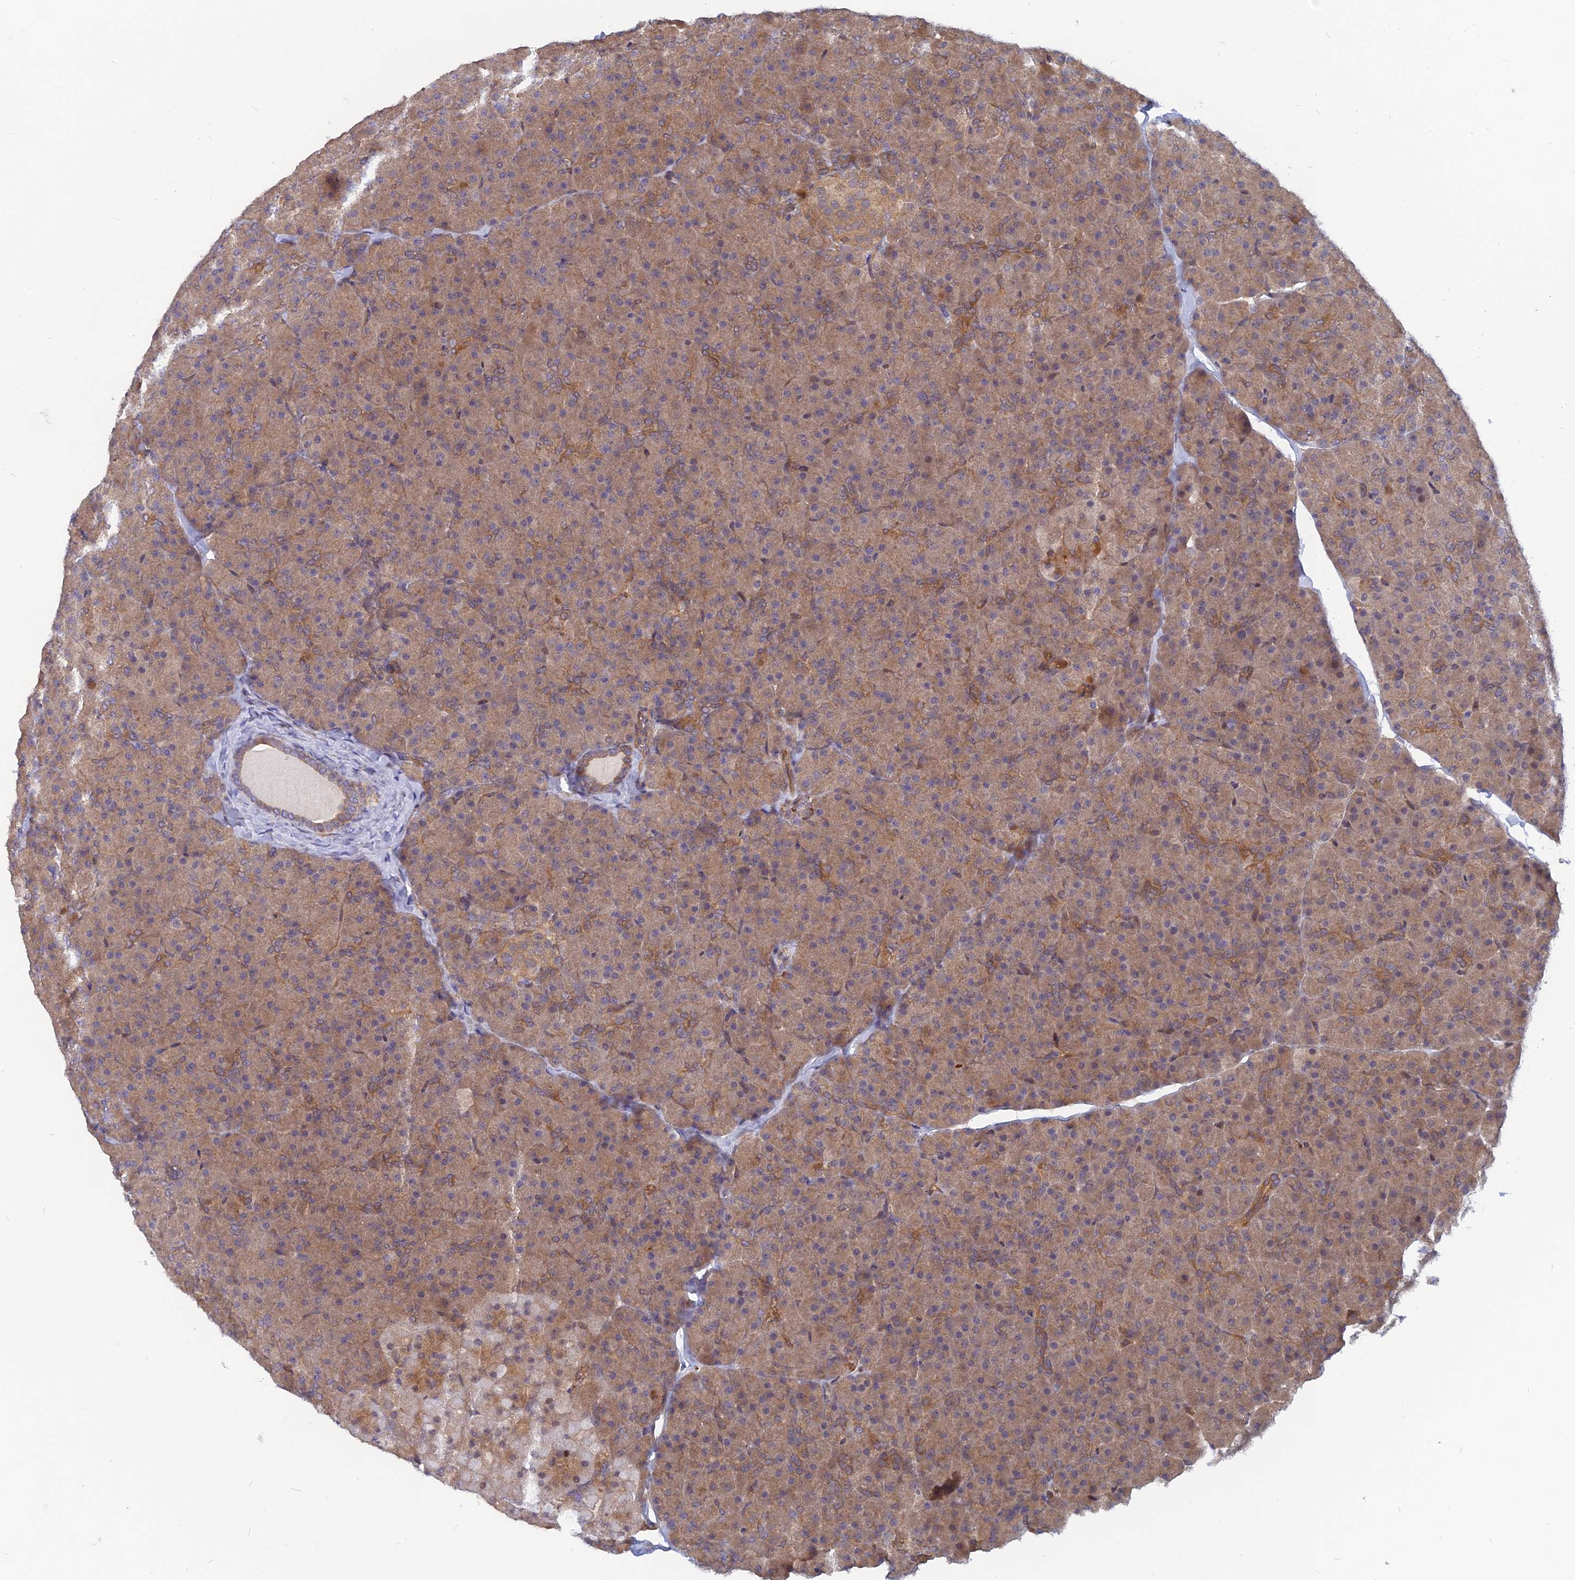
{"staining": {"intensity": "moderate", "quantity": "25%-75%", "location": "cytoplasmic/membranous"}, "tissue": "pancreas", "cell_type": "Exocrine glandular cells", "image_type": "normal", "snomed": [{"axis": "morphology", "description": "Normal tissue, NOS"}, {"axis": "topography", "description": "Pancreas"}], "caption": "Immunohistochemistry photomicrograph of unremarkable pancreas: pancreas stained using immunohistochemistry (IHC) reveals medium levels of moderate protein expression localized specifically in the cytoplasmic/membranous of exocrine glandular cells, appearing as a cytoplasmic/membranous brown color.", "gene": "ARL2BP", "patient": {"sex": "male", "age": 36}}